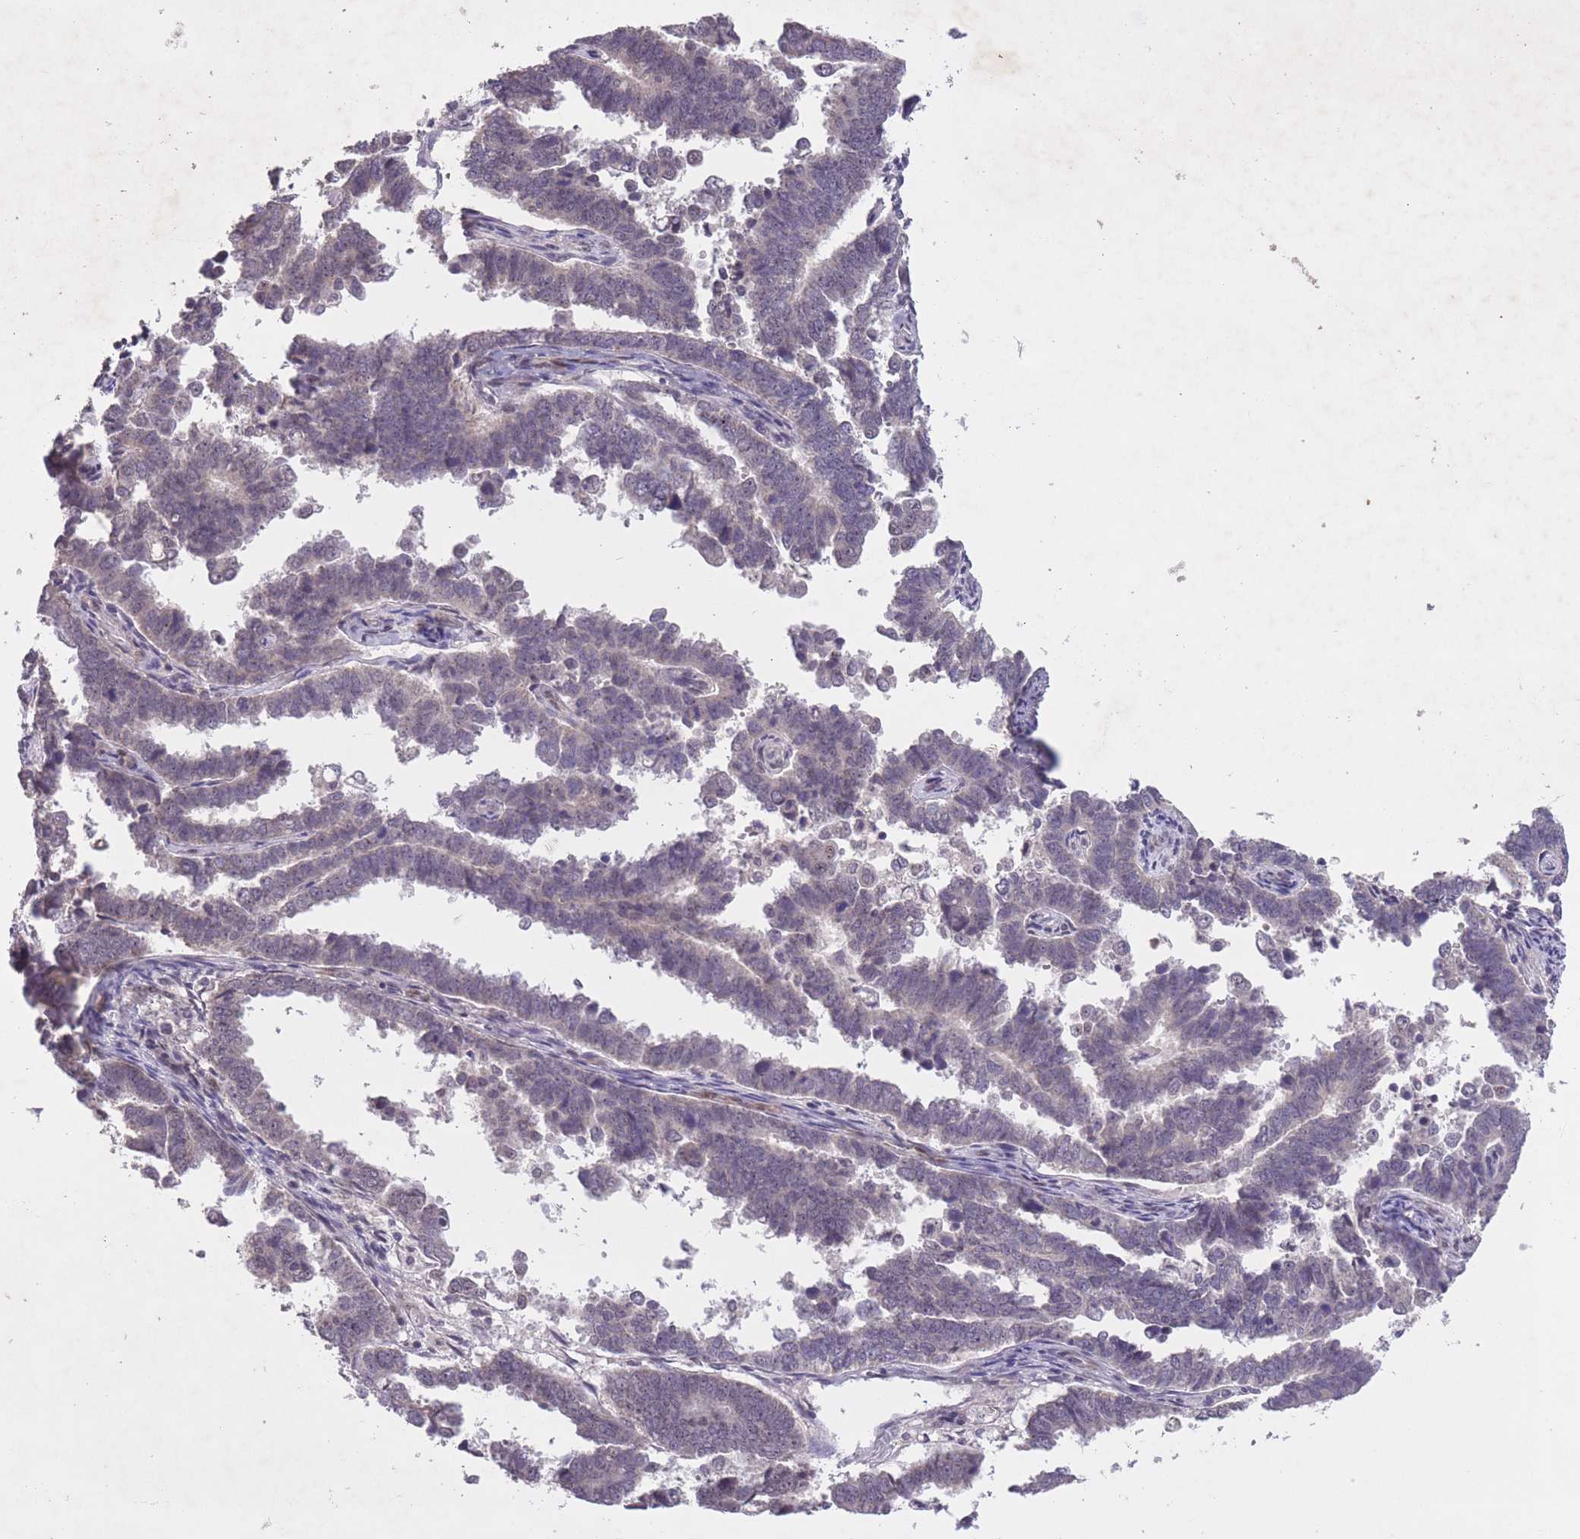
{"staining": {"intensity": "weak", "quantity": "25%-75%", "location": "nuclear"}, "tissue": "endometrial cancer", "cell_type": "Tumor cells", "image_type": "cancer", "snomed": [{"axis": "morphology", "description": "Adenocarcinoma, NOS"}, {"axis": "topography", "description": "Endometrium"}], "caption": "Endometrial cancer (adenocarcinoma) stained for a protein (brown) displays weak nuclear positive positivity in approximately 25%-75% of tumor cells.", "gene": "CBX6", "patient": {"sex": "female", "age": 75}}